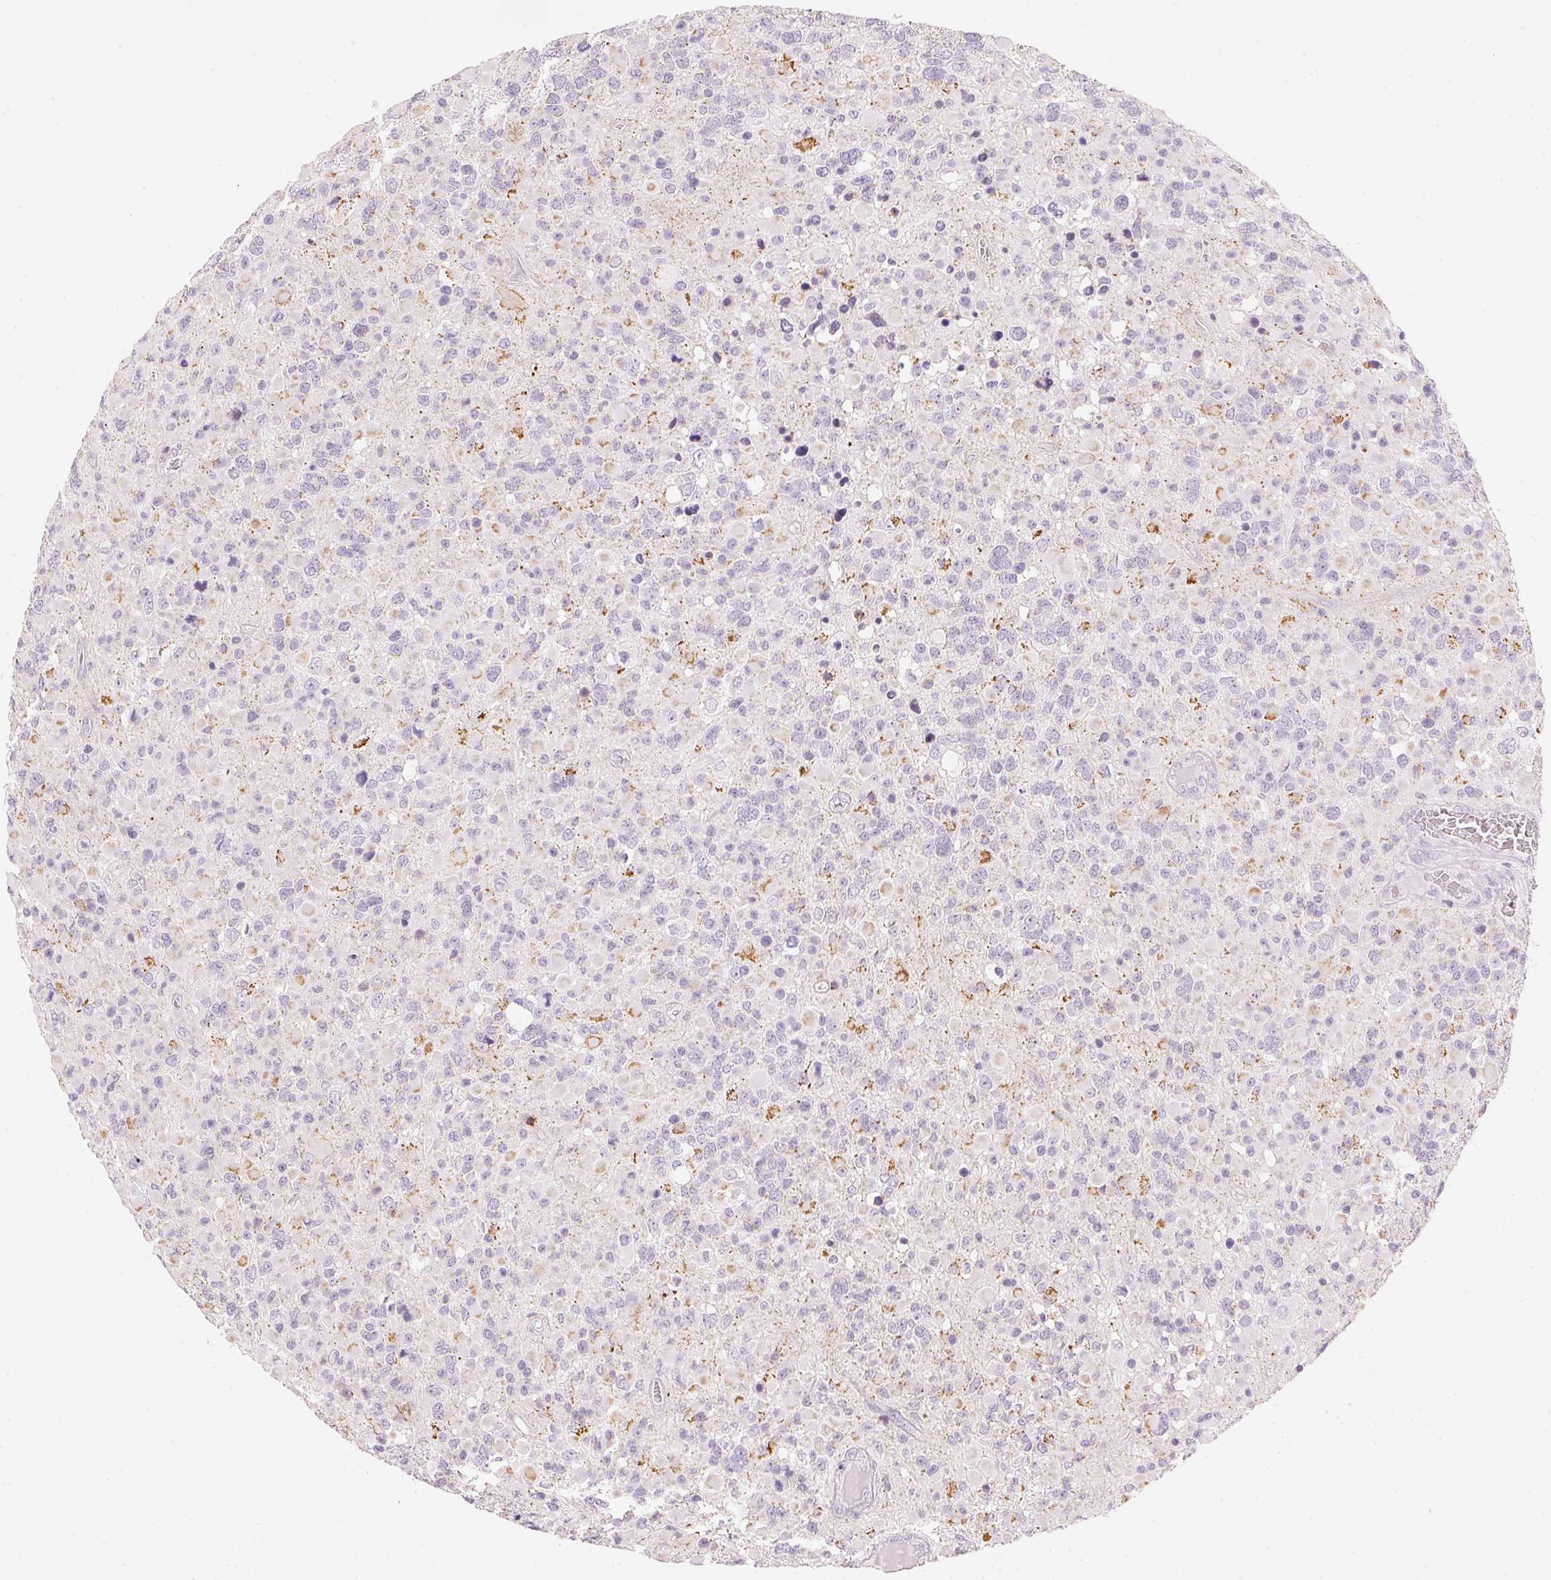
{"staining": {"intensity": "negative", "quantity": "none", "location": "none"}, "tissue": "glioma", "cell_type": "Tumor cells", "image_type": "cancer", "snomed": [{"axis": "morphology", "description": "Glioma, malignant, High grade"}, {"axis": "topography", "description": "Brain"}], "caption": "Immunohistochemistry (IHC) of glioma exhibits no positivity in tumor cells.", "gene": "HOXB13", "patient": {"sex": "female", "age": 40}}